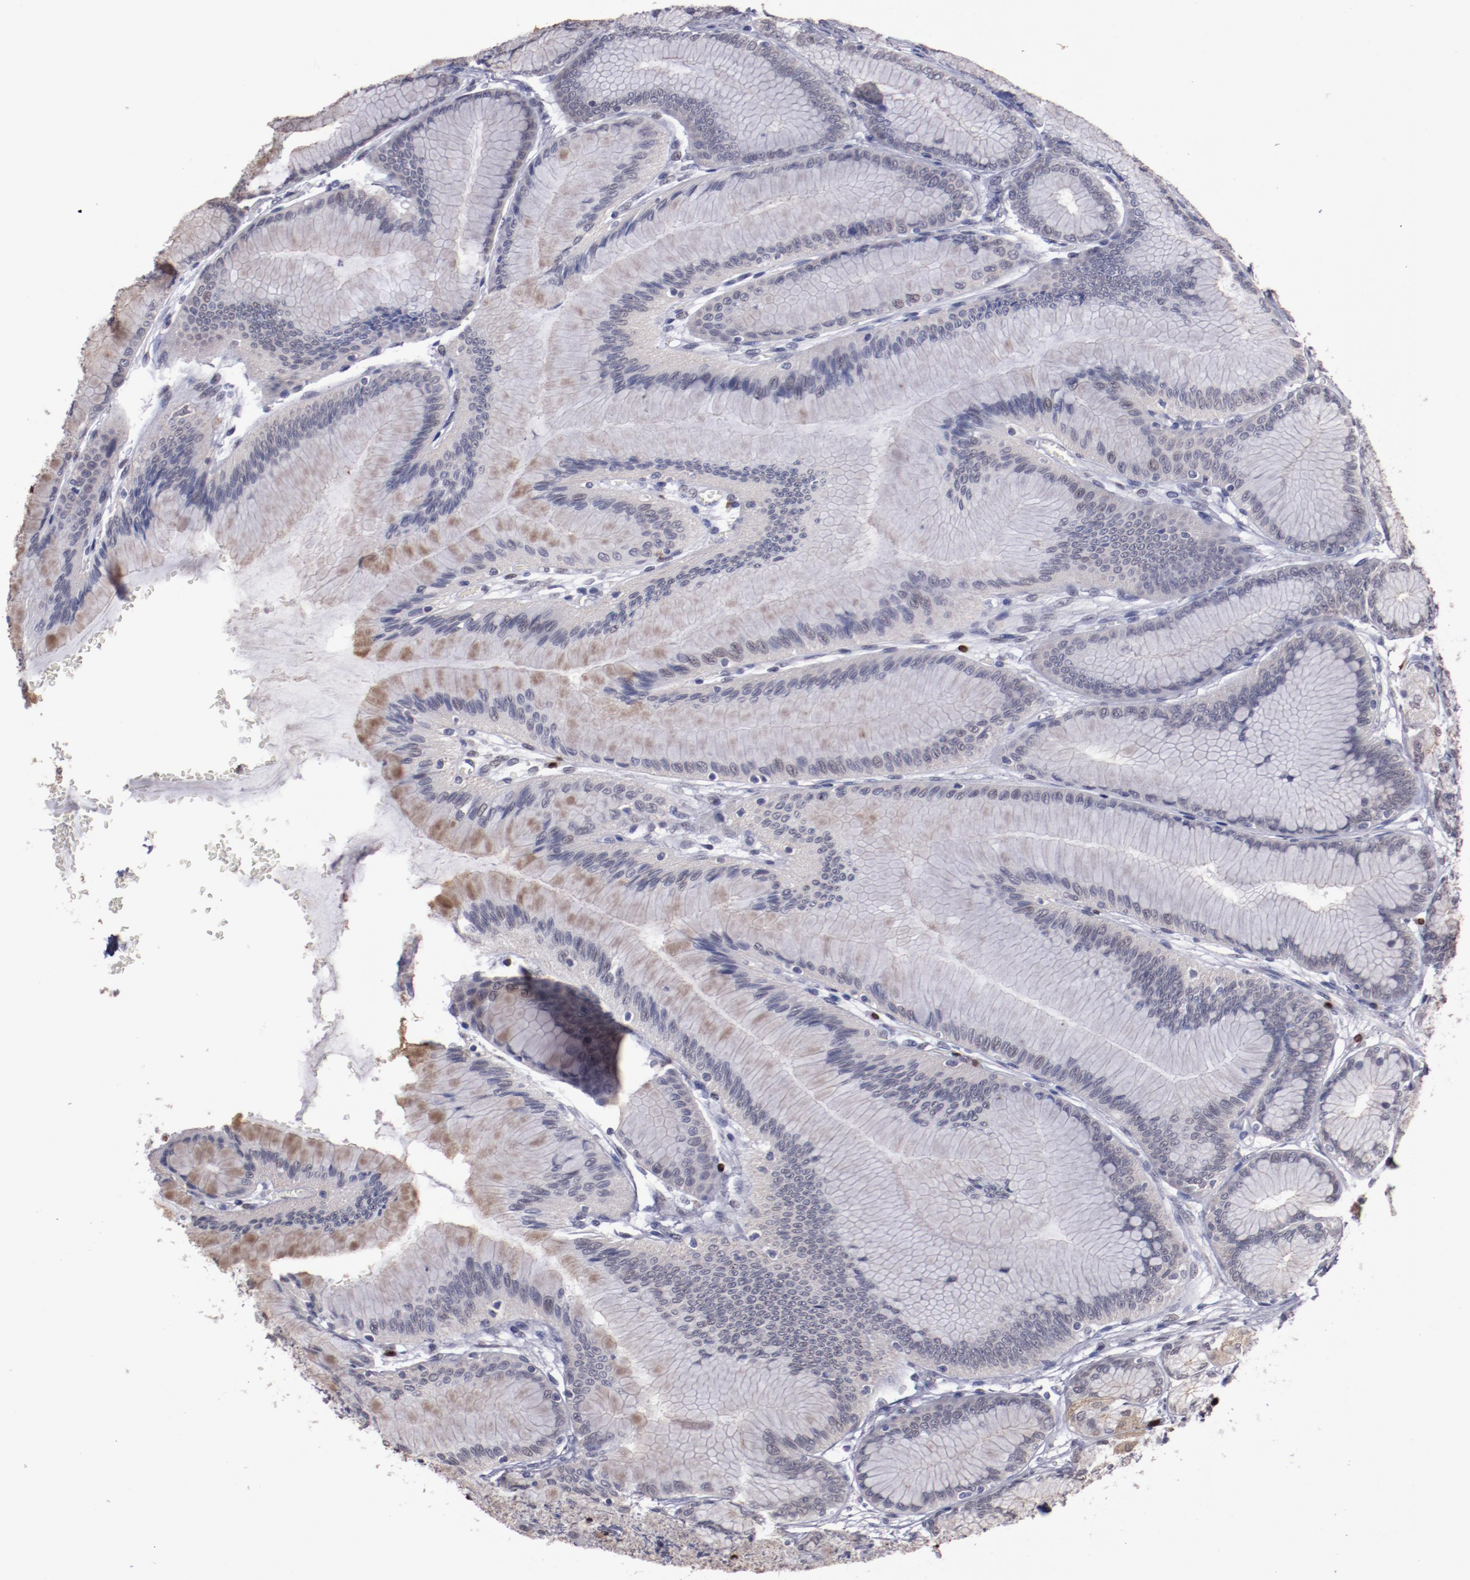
{"staining": {"intensity": "moderate", "quantity": "<25%", "location": "cytoplasmic/membranous"}, "tissue": "stomach", "cell_type": "Glandular cells", "image_type": "normal", "snomed": [{"axis": "morphology", "description": "Normal tissue, NOS"}, {"axis": "morphology", "description": "Adenocarcinoma, NOS"}, {"axis": "topography", "description": "Stomach"}, {"axis": "topography", "description": "Stomach, lower"}], "caption": "Immunohistochemical staining of unremarkable stomach exhibits low levels of moderate cytoplasmic/membranous expression in about <25% of glandular cells. (DAB (3,3'-diaminobenzidine) IHC with brightfield microscopy, high magnification).", "gene": "IRF4", "patient": {"sex": "female", "age": 65}}